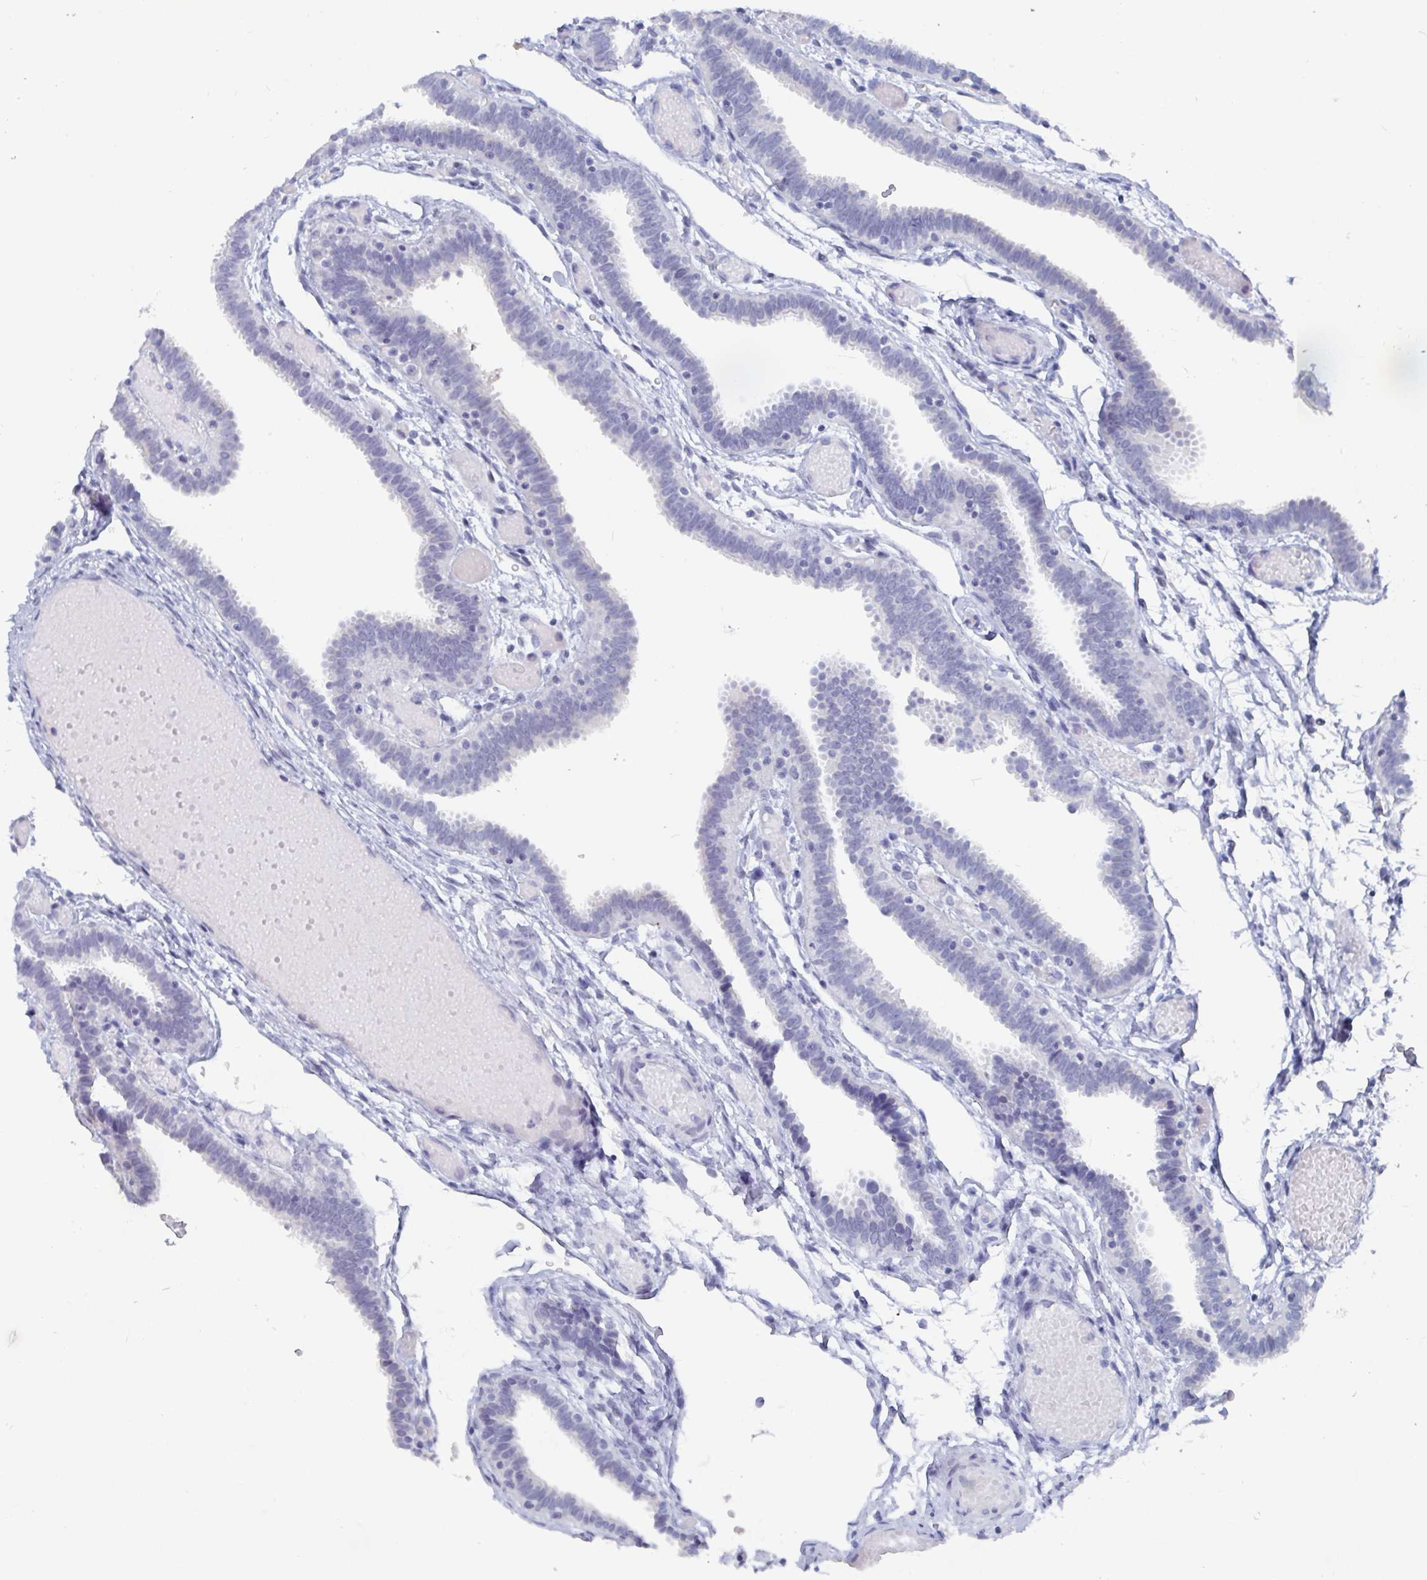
{"staining": {"intensity": "negative", "quantity": "none", "location": "none"}, "tissue": "fallopian tube", "cell_type": "Glandular cells", "image_type": "normal", "snomed": [{"axis": "morphology", "description": "Normal tissue, NOS"}, {"axis": "topography", "description": "Fallopian tube"}], "caption": "This is a micrograph of IHC staining of benign fallopian tube, which shows no expression in glandular cells.", "gene": "CAMKV", "patient": {"sex": "female", "age": 37}}